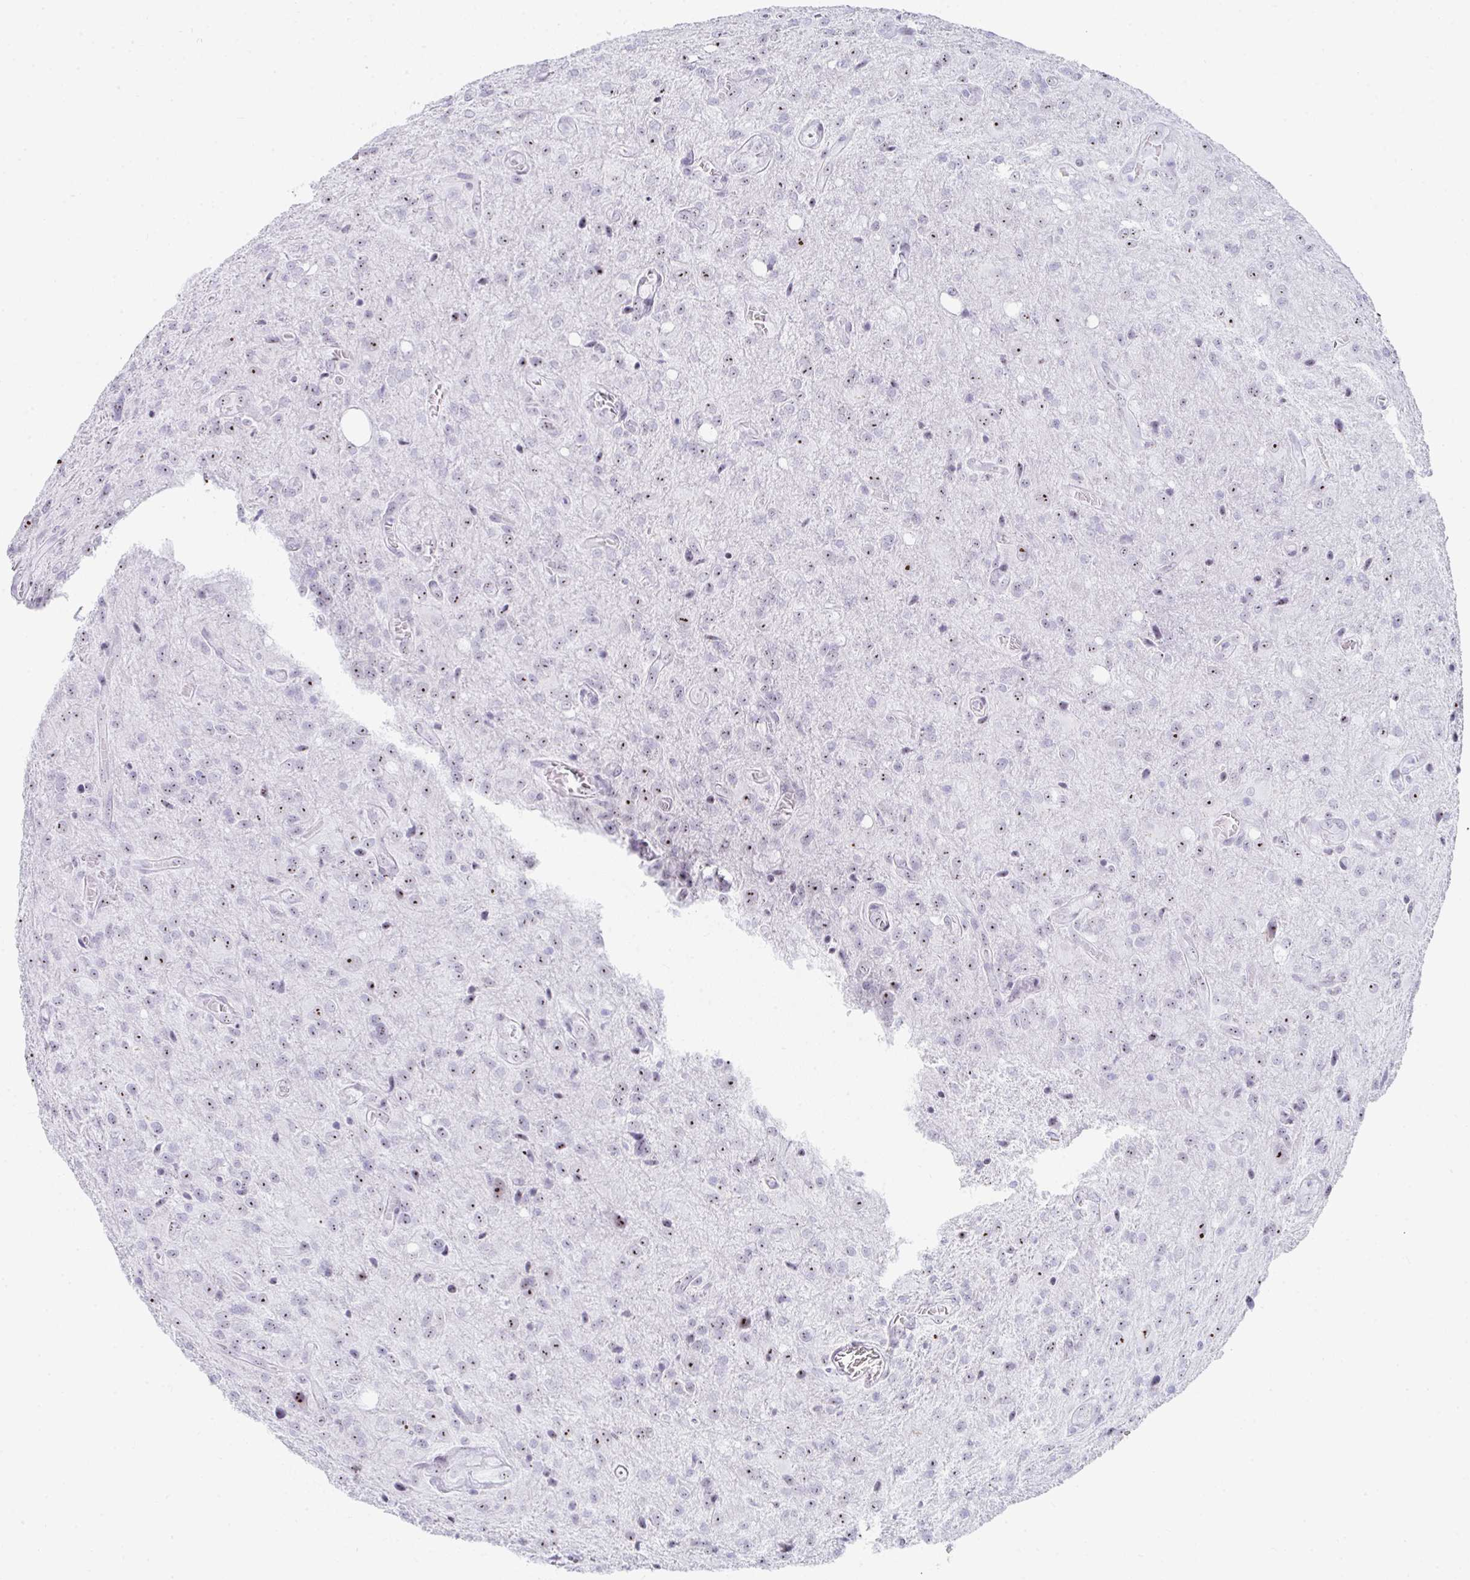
{"staining": {"intensity": "moderate", "quantity": ">75%", "location": "nuclear"}, "tissue": "glioma", "cell_type": "Tumor cells", "image_type": "cancer", "snomed": [{"axis": "morphology", "description": "Glioma, malignant, Low grade"}, {"axis": "topography", "description": "Brain"}], "caption": "A medium amount of moderate nuclear positivity is seen in about >75% of tumor cells in malignant glioma (low-grade) tissue. (IHC, brightfield microscopy, high magnification).", "gene": "NOP10", "patient": {"sex": "male", "age": 66}}